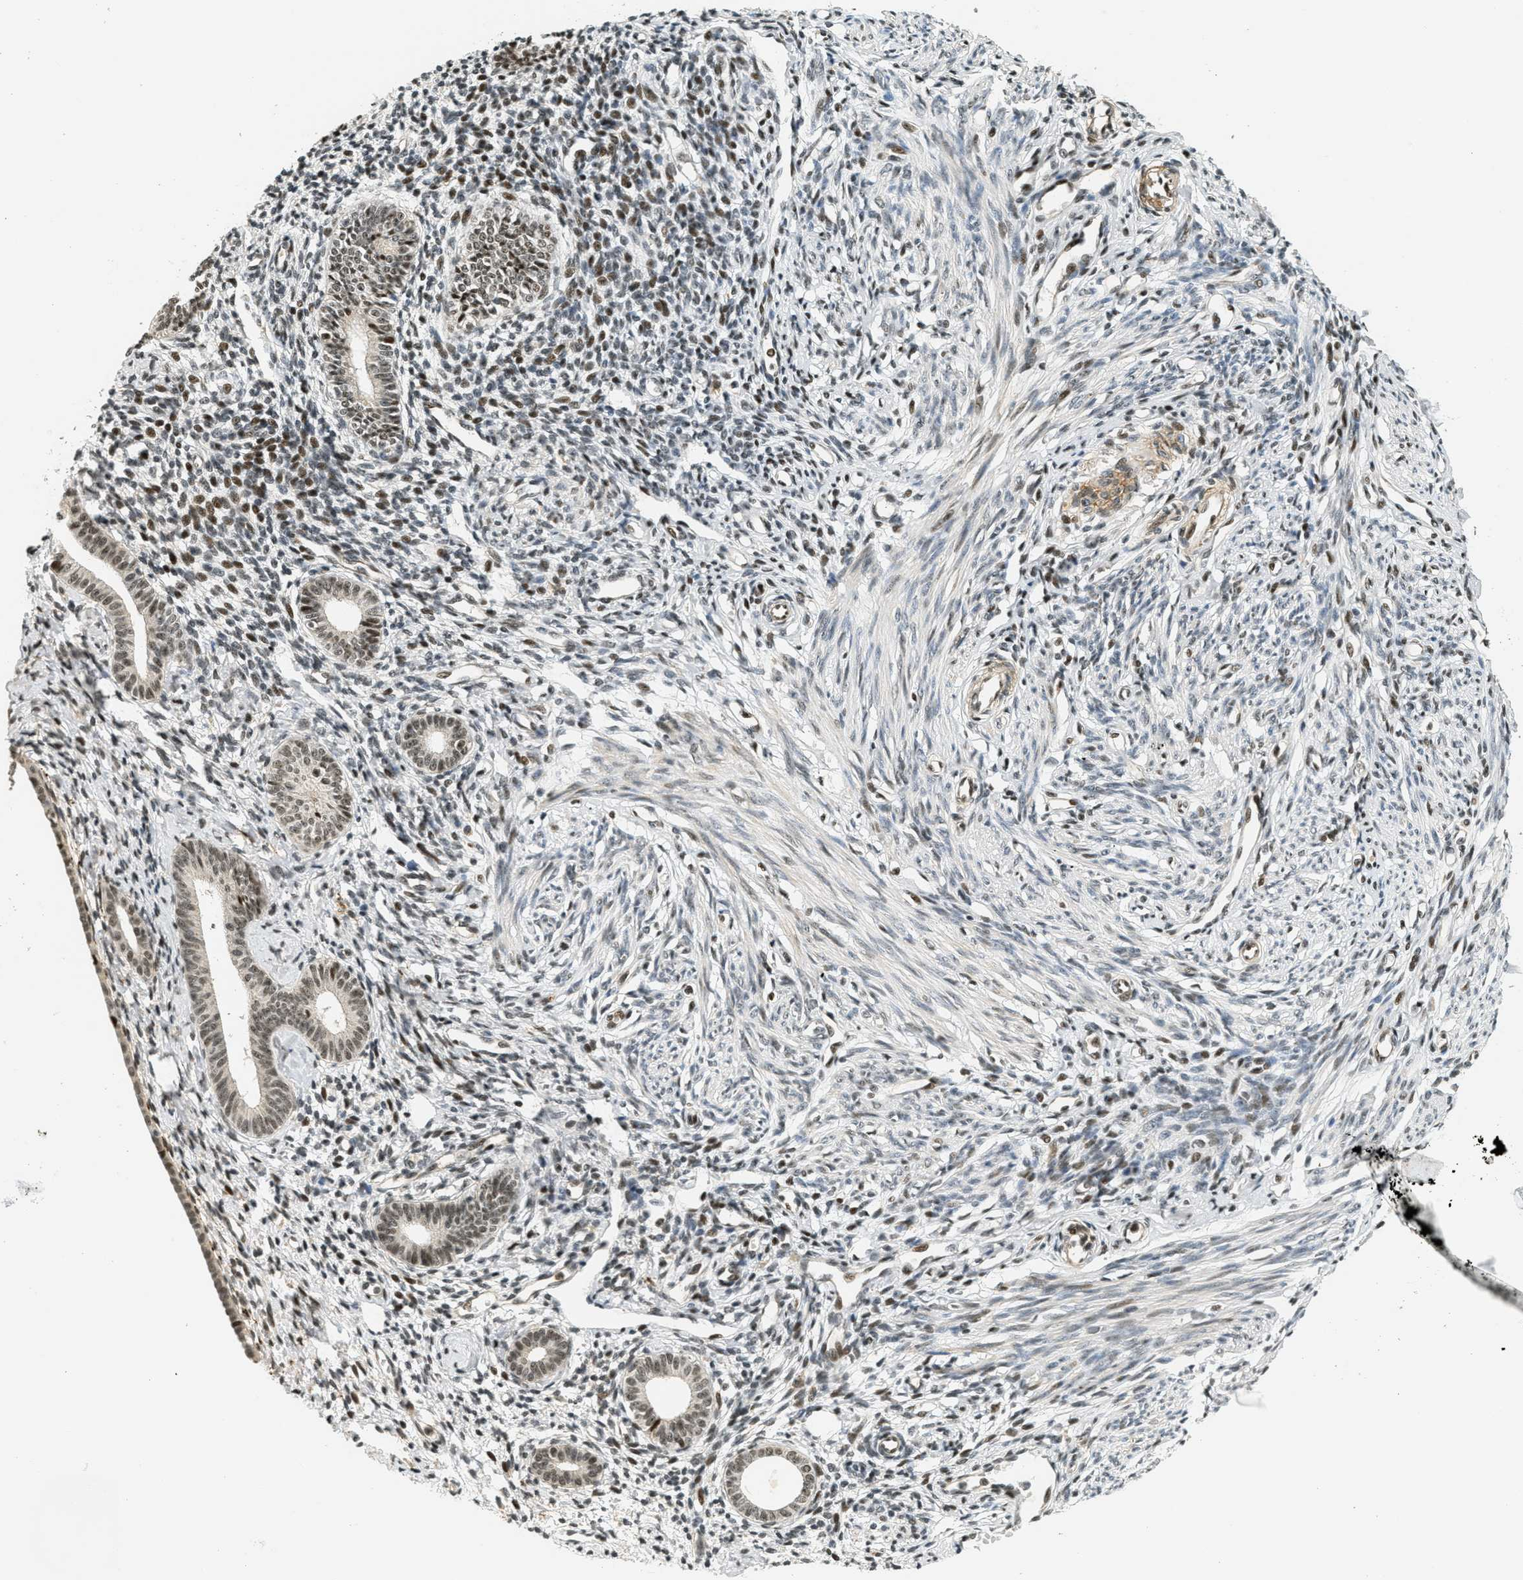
{"staining": {"intensity": "moderate", "quantity": ">75%", "location": "nuclear"}, "tissue": "endometrium", "cell_type": "Cells in endometrial stroma", "image_type": "normal", "snomed": [{"axis": "morphology", "description": "Normal tissue, NOS"}, {"axis": "topography", "description": "Endometrium"}], "caption": "An image of endometrium stained for a protein reveals moderate nuclear brown staining in cells in endometrial stroma.", "gene": "FOXM1", "patient": {"sex": "female", "age": 71}}